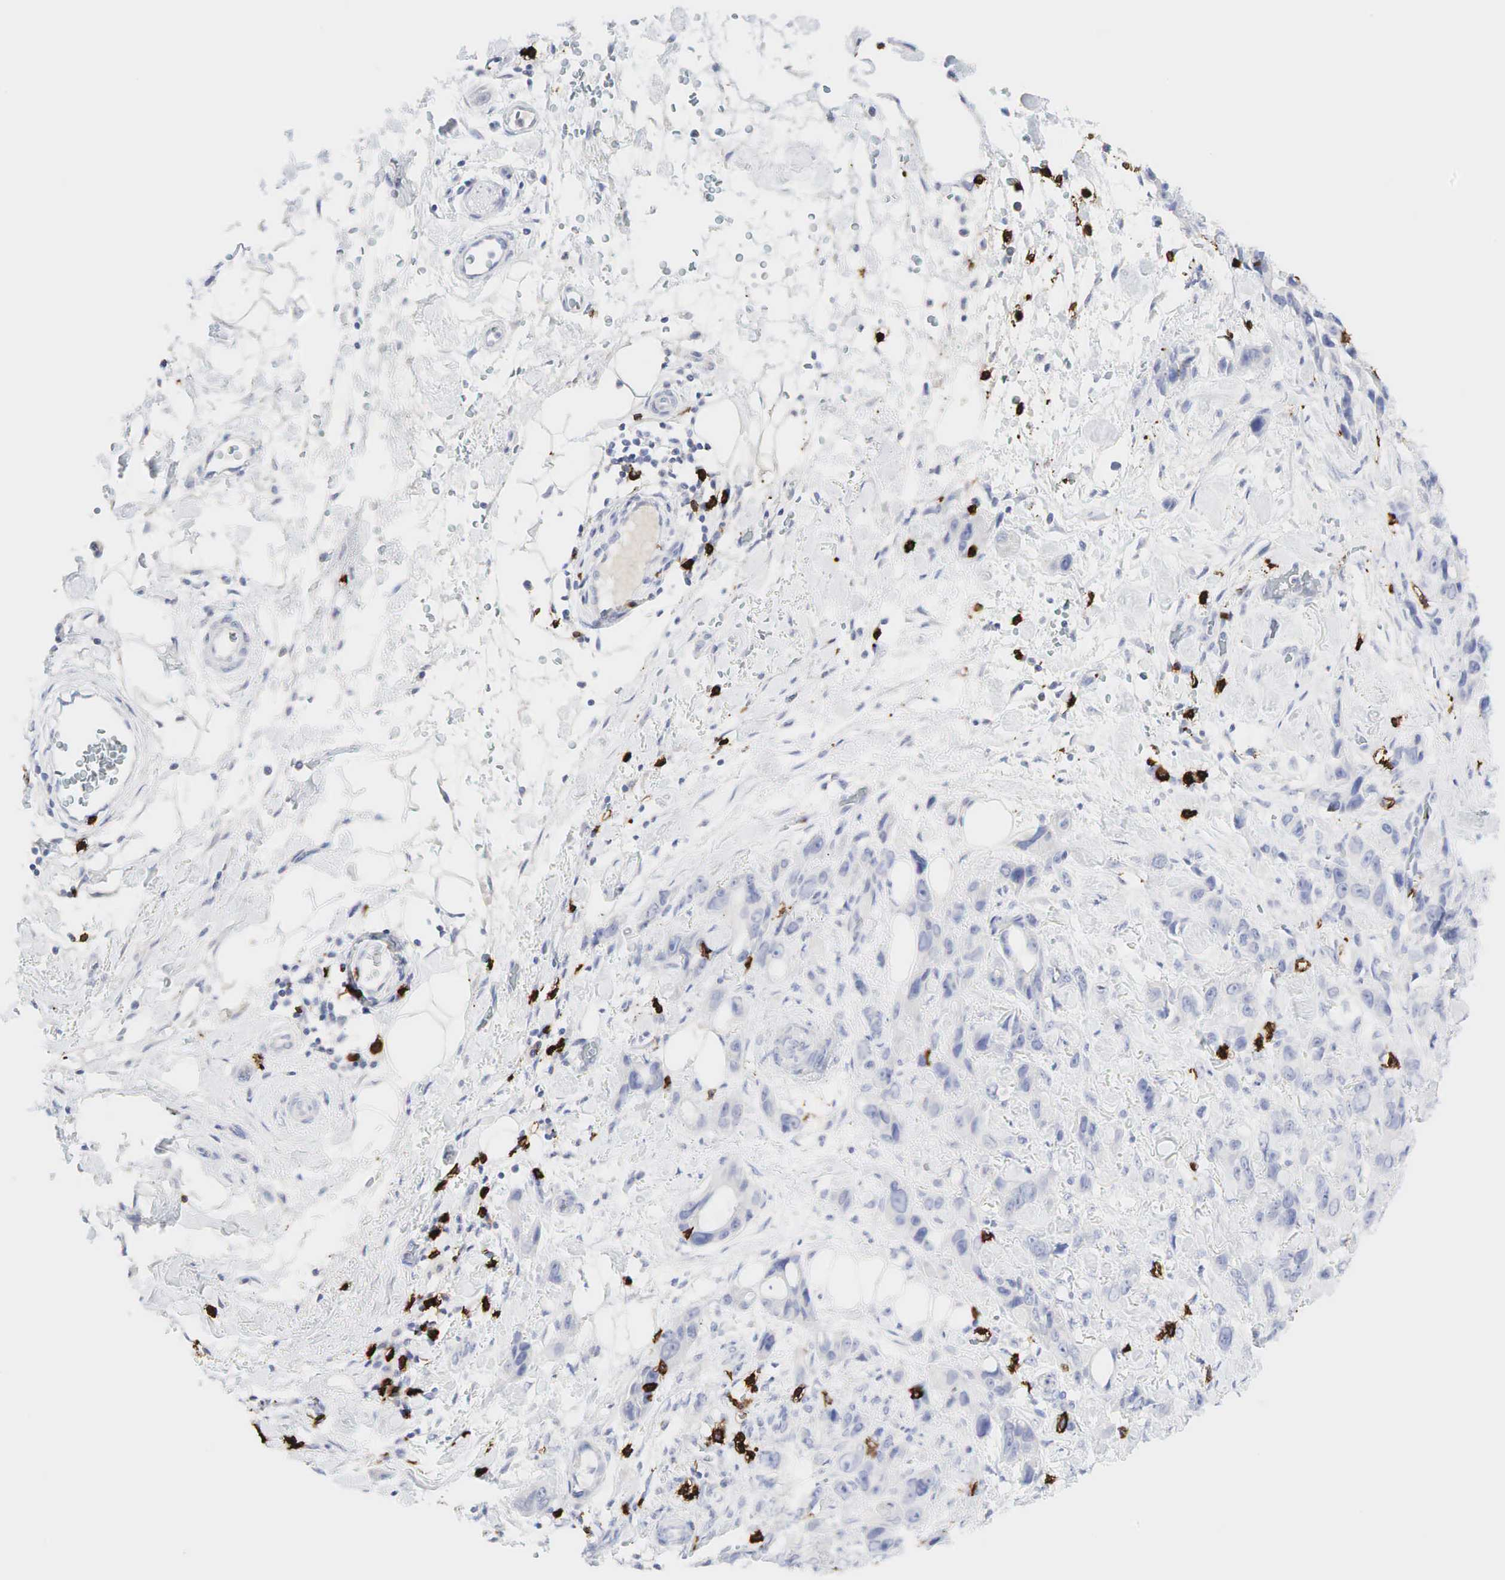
{"staining": {"intensity": "negative", "quantity": "none", "location": "none"}, "tissue": "stomach cancer", "cell_type": "Tumor cells", "image_type": "cancer", "snomed": [{"axis": "morphology", "description": "Adenocarcinoma, NOS"}, {"axis": "topography", "description": "Stomach, upper"}], "caption": "Image shows no protein positivity in tumor cells of adenocarcinoma (stomach) tissue. Nuclei are stained in blue.", "gene": "CD8A", "patient": {"sex": "male", "age": 47}}